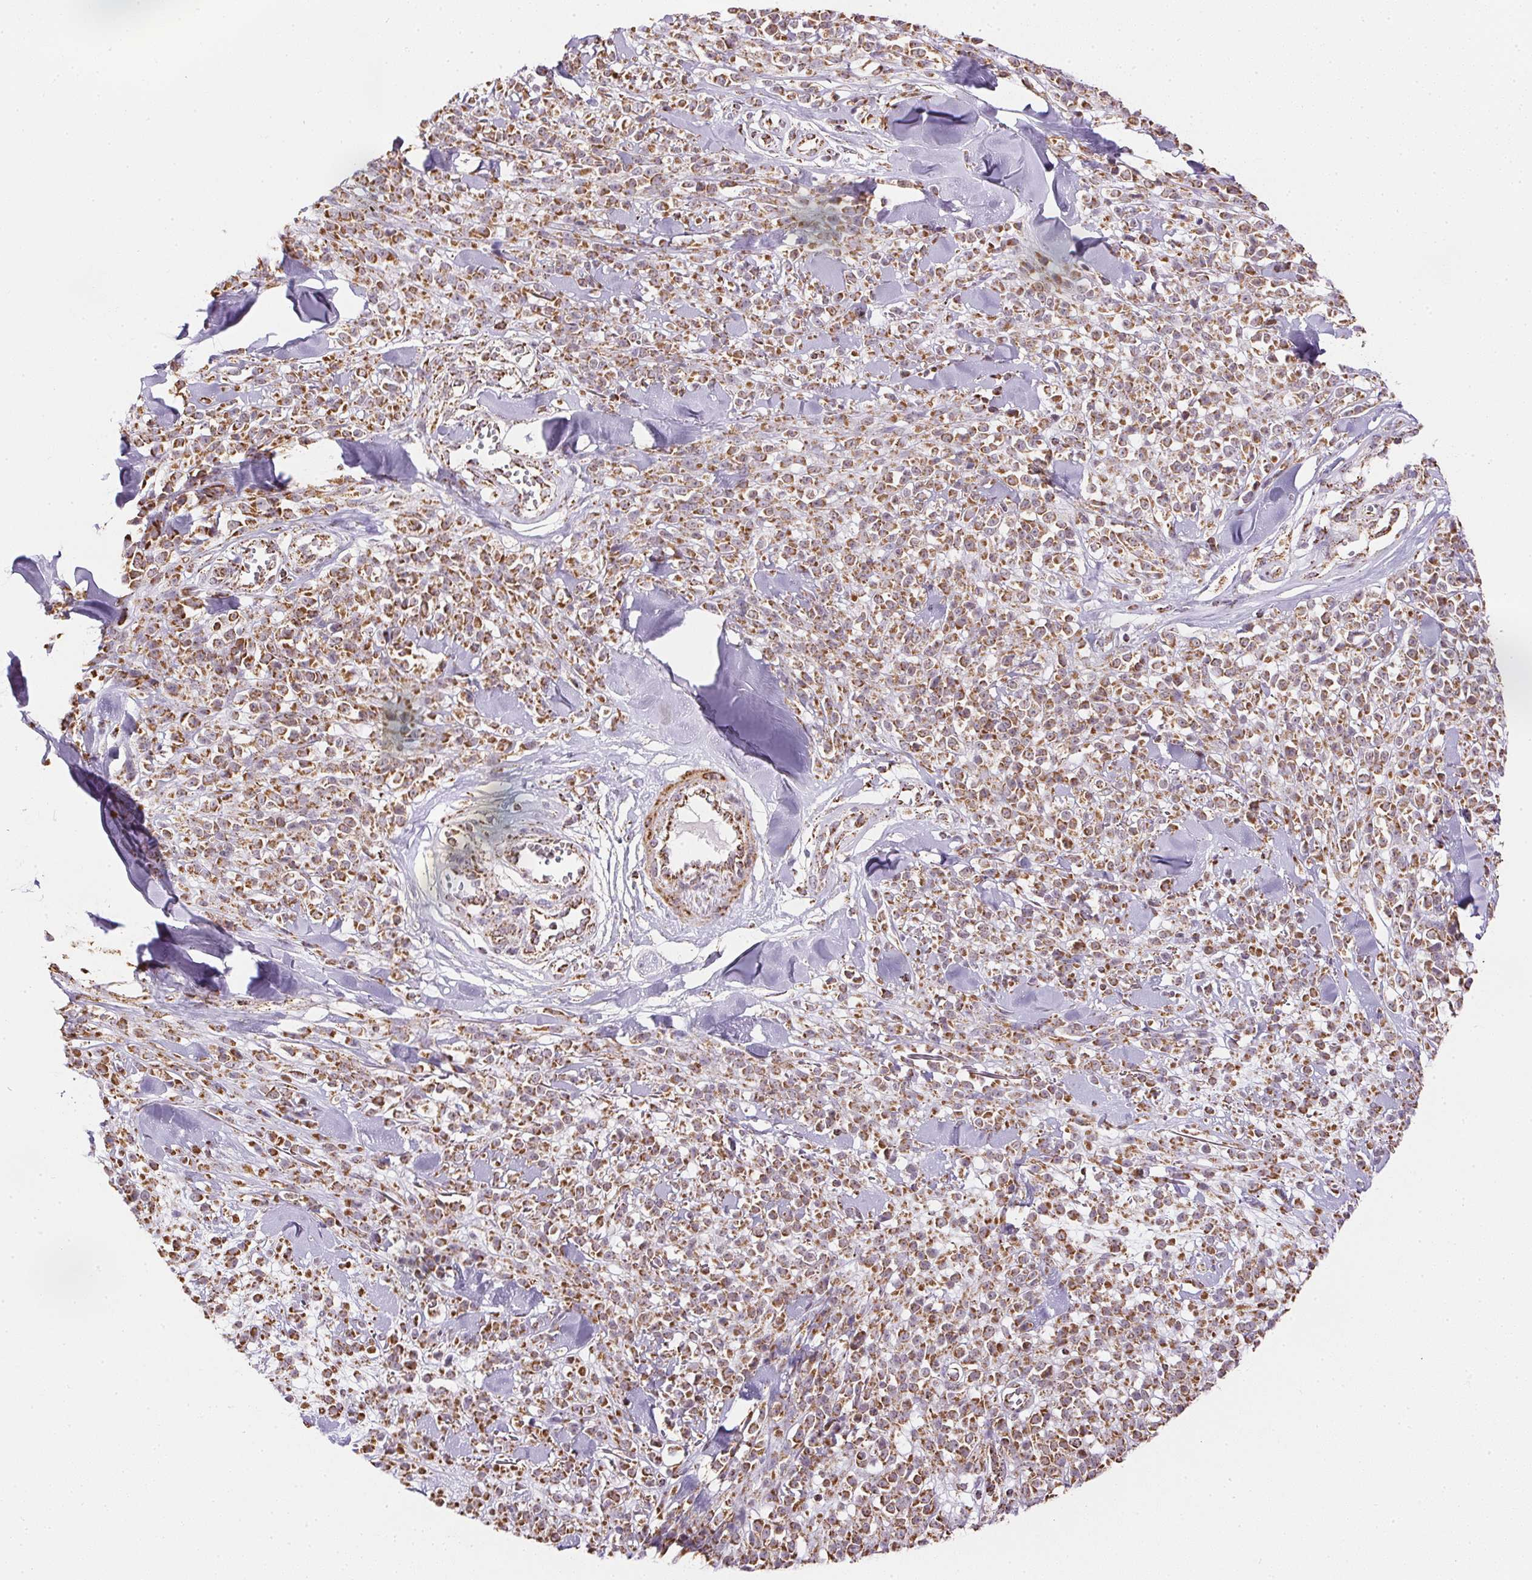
{"staining": {"intensity": "moderate", "quantity": ">75%", "location": "cytoplasmic/membranous"}, "tissue": "melanoma", "cell_type": "Tumor cells", "image_type": "cancer", "snomed": [{"axis": "morphology", "description": "Malignant melanoma, NOS"}, {"axis": "topography", "description": "Skin"}, {"axis": "topography", "description": "Skin of trunk"}], "caption": "IHC image of neoplastic tissue: melanoma stained using immunohistochemistry (IHC) reveals medium levels of moderate protein expression localized specifically in the cytoplasmic/membranous of tumor cells, appearing as a cytoplasmic/membranous brown color.", "gene": "MAPK11", "patient": {"sex": "male", "age": 74}}